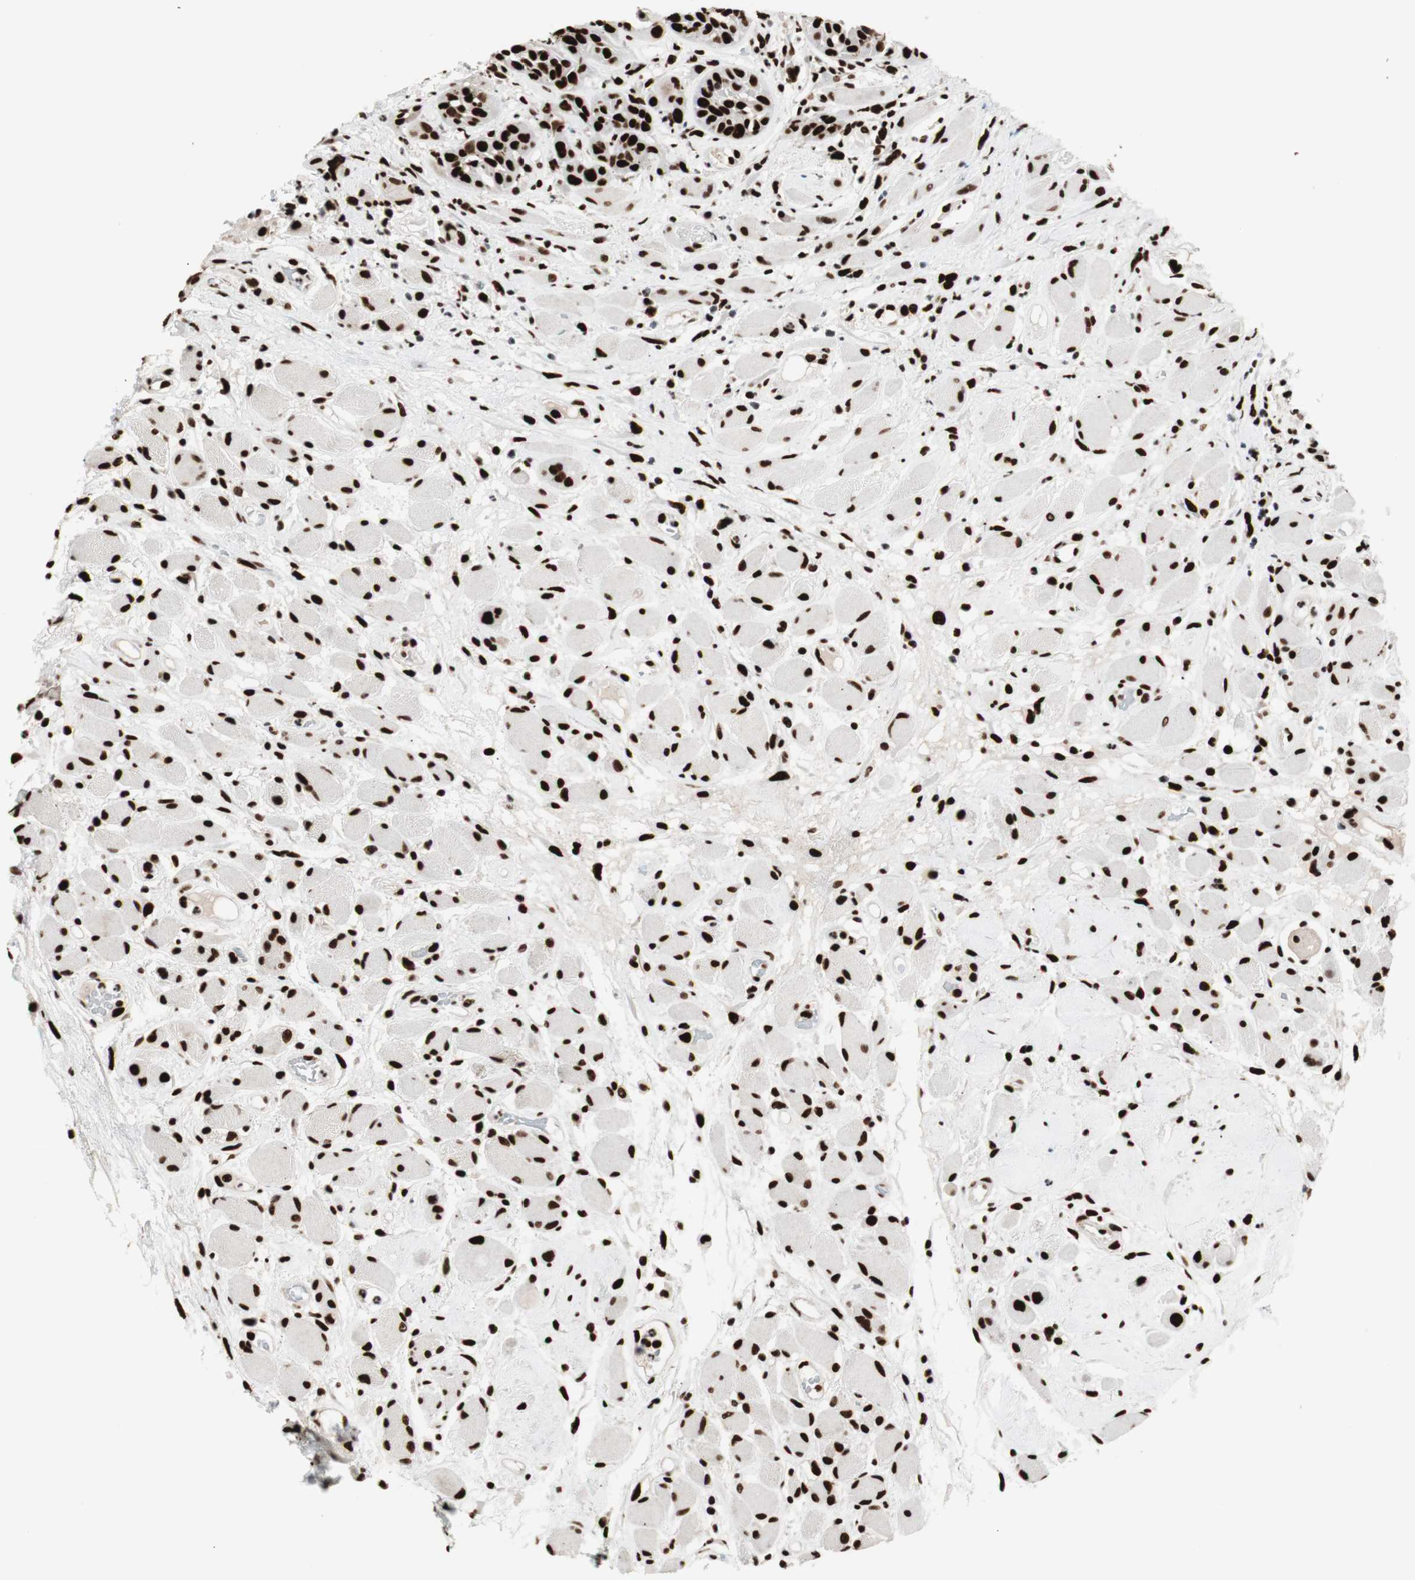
{"staining": {"intensity": "strong", "quantity": ">75%", "location": "nuclear"}, "tissue": "head and neck cancer", "cell_type": "Tumor cells", "image_type": "cancer", "snomed": [{"axis": "morphology", "description": "Squamous cell carcinoma, NOS"}, {"axis": "topography", "description": "Head-Neck"}], "caption": "Protein positivity by immunohistochemistry reveals strong nuclear expression in approximately >75% of tumor cells in squamous cell carcinoma (head and neck). (DAB (3,3'-diaminobenzidine) = brown stain, brightfield microscopy at high magnification).", "gene": "PSME3", "patient": {"sex": "male", "age": 62}}